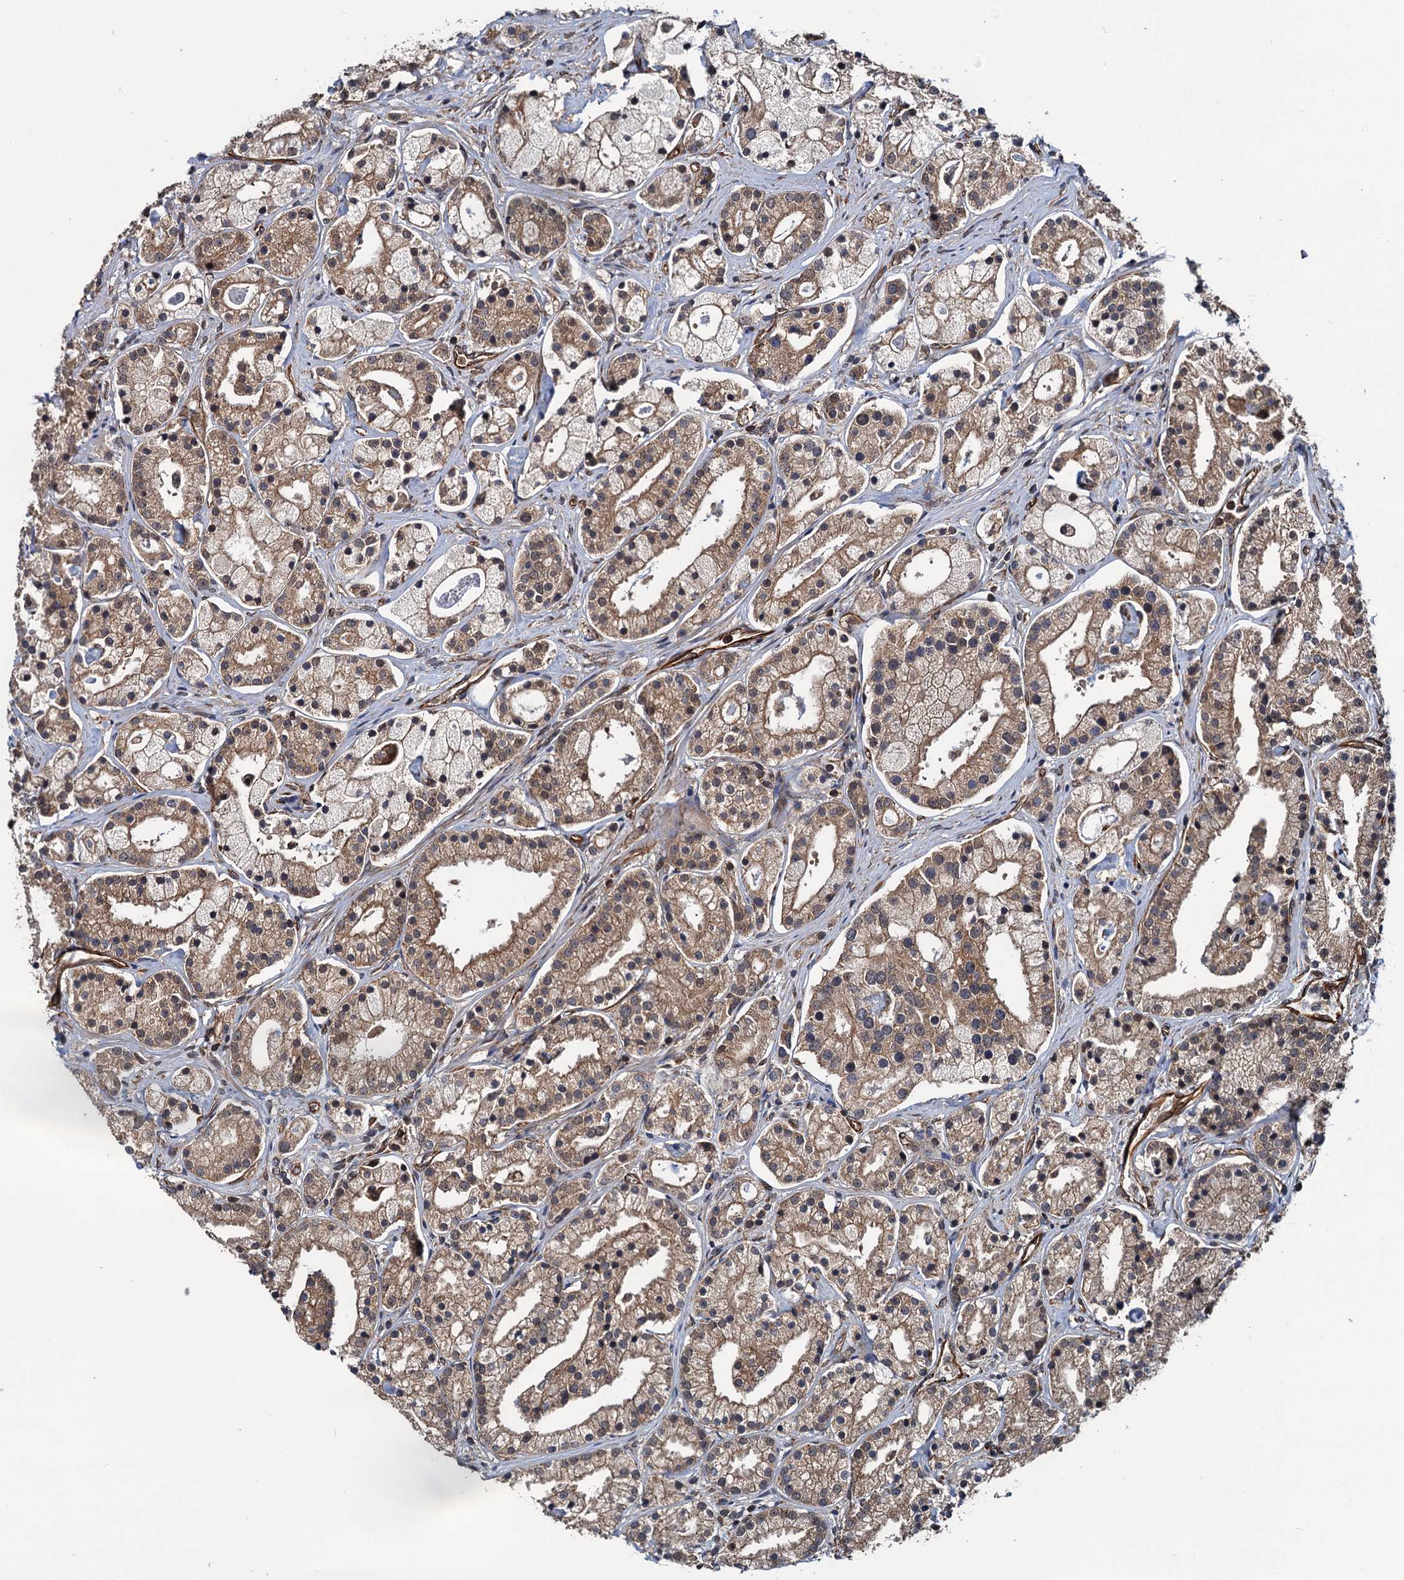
{"staining": {"intensity": "moderate", "quantity": ">75%", "location": "cytoplasmic/membranous"}, "tissue": "prostate cancer", "cell_type": "Tumor cells", "image_type": "cancer", "snomed": [{"axis": "morphology", "description": "Adenocarcinoma, High grade"}, {"axis": "topography", "description": "Prostate"}], "caption": "There is medium levels of moderate cytoplasmic/membranous positivity in tumor cells of prostate cancer (high-grade adenocarcinoma), as demonstrated by immunohistochemical staining (brown color).", "gene": "ZFYVE19", "patient": {"sex": "male", "age": 69}}